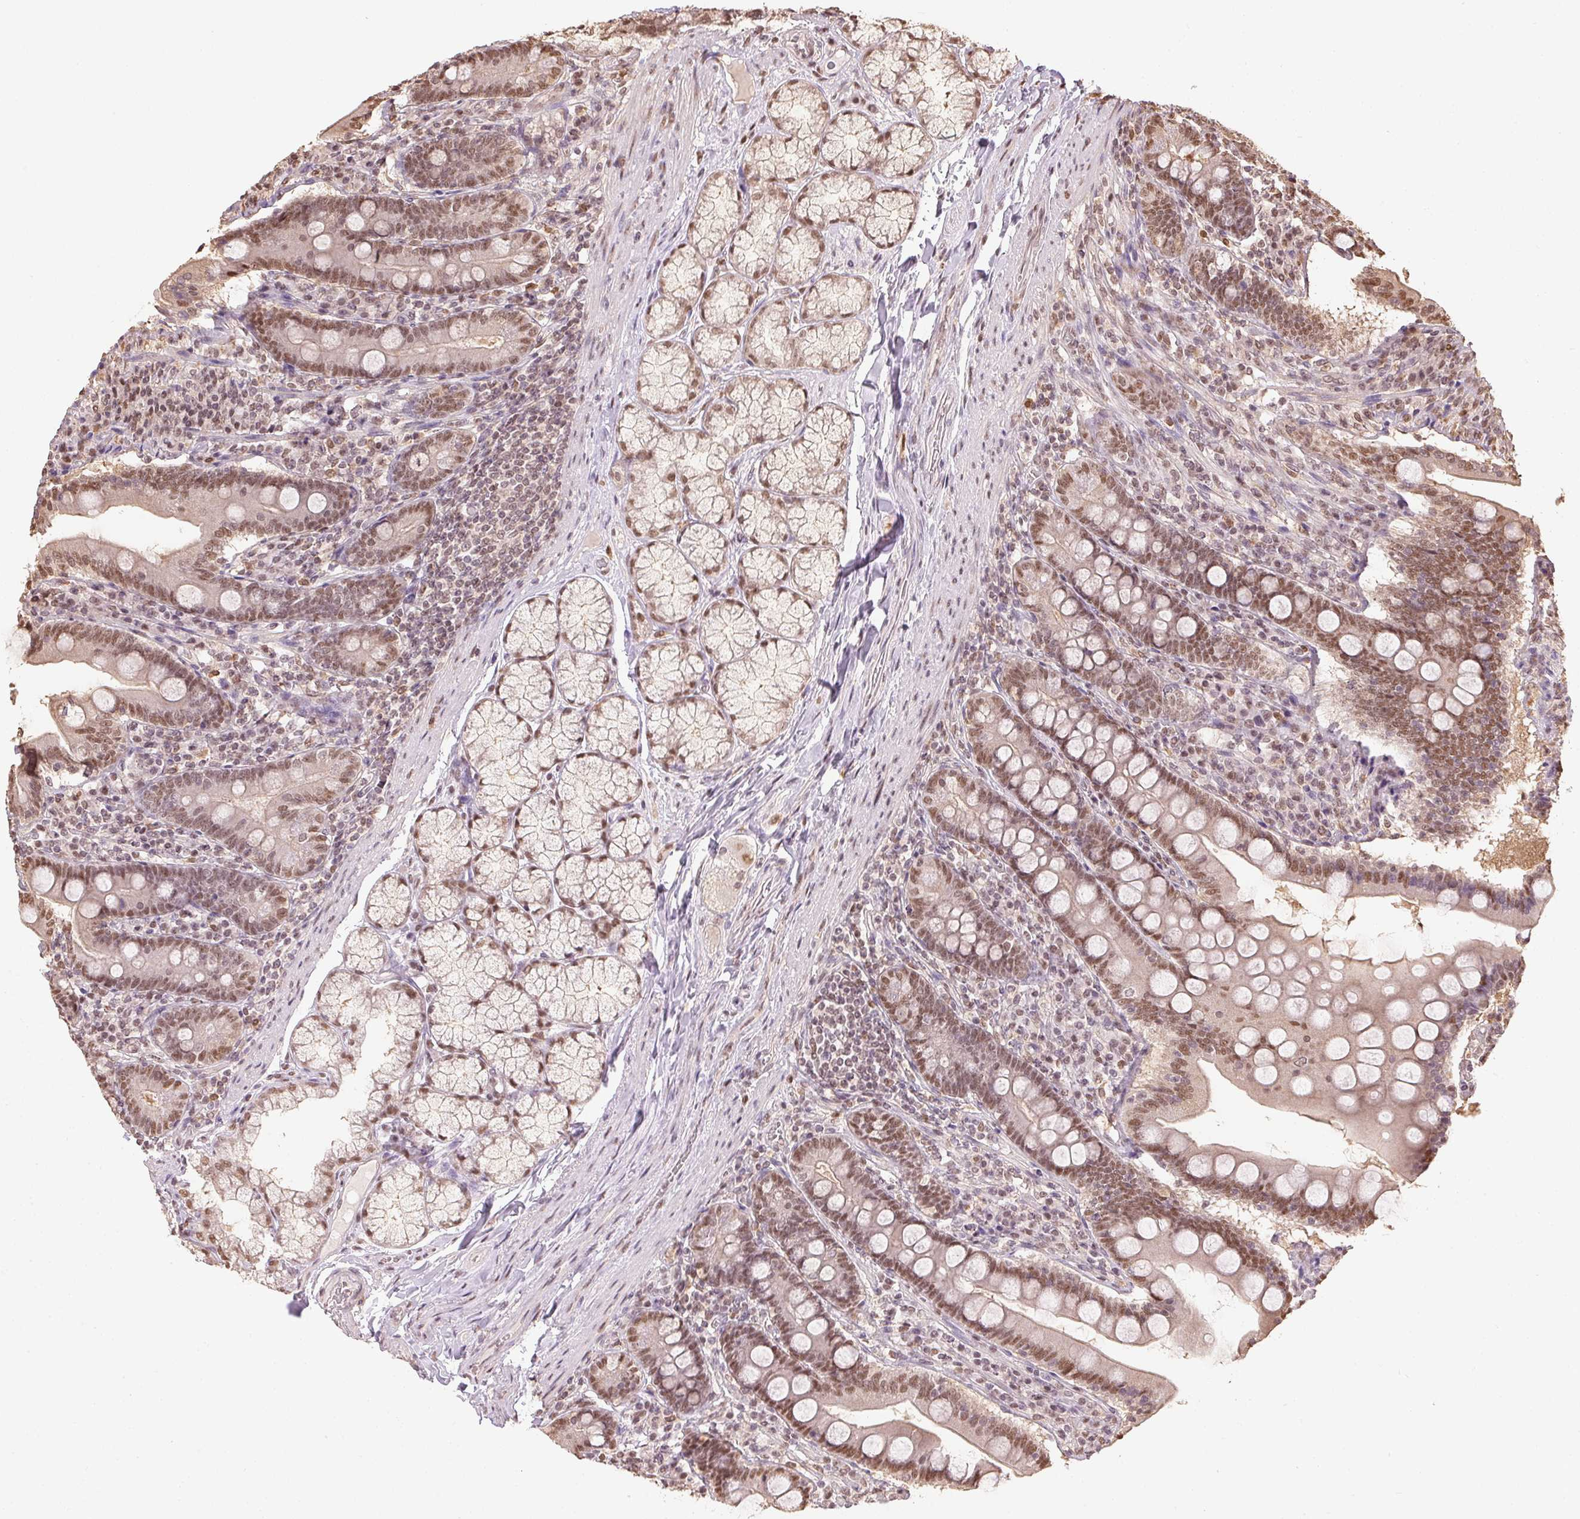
{"staining": {"intensity": "moderate", "quantity": "25%-75%", "location": "nuclear"}, "tissue": "duodenum", "cell_type": "Glandular cells", "image_type": "normal", "snomed": [{"axis": "morphology", "description": "Normal tissue, NOS"}, {"axis": "topography", "description": "Duodenum"}], "caption": "Human duodenum stained for a protein (brown) demonstrates moderate nuclear positive positivity in approximately 25%-75% of glandular cells.", "gene": "TPI1", "patient": {"sex": "female", "age": 67}}